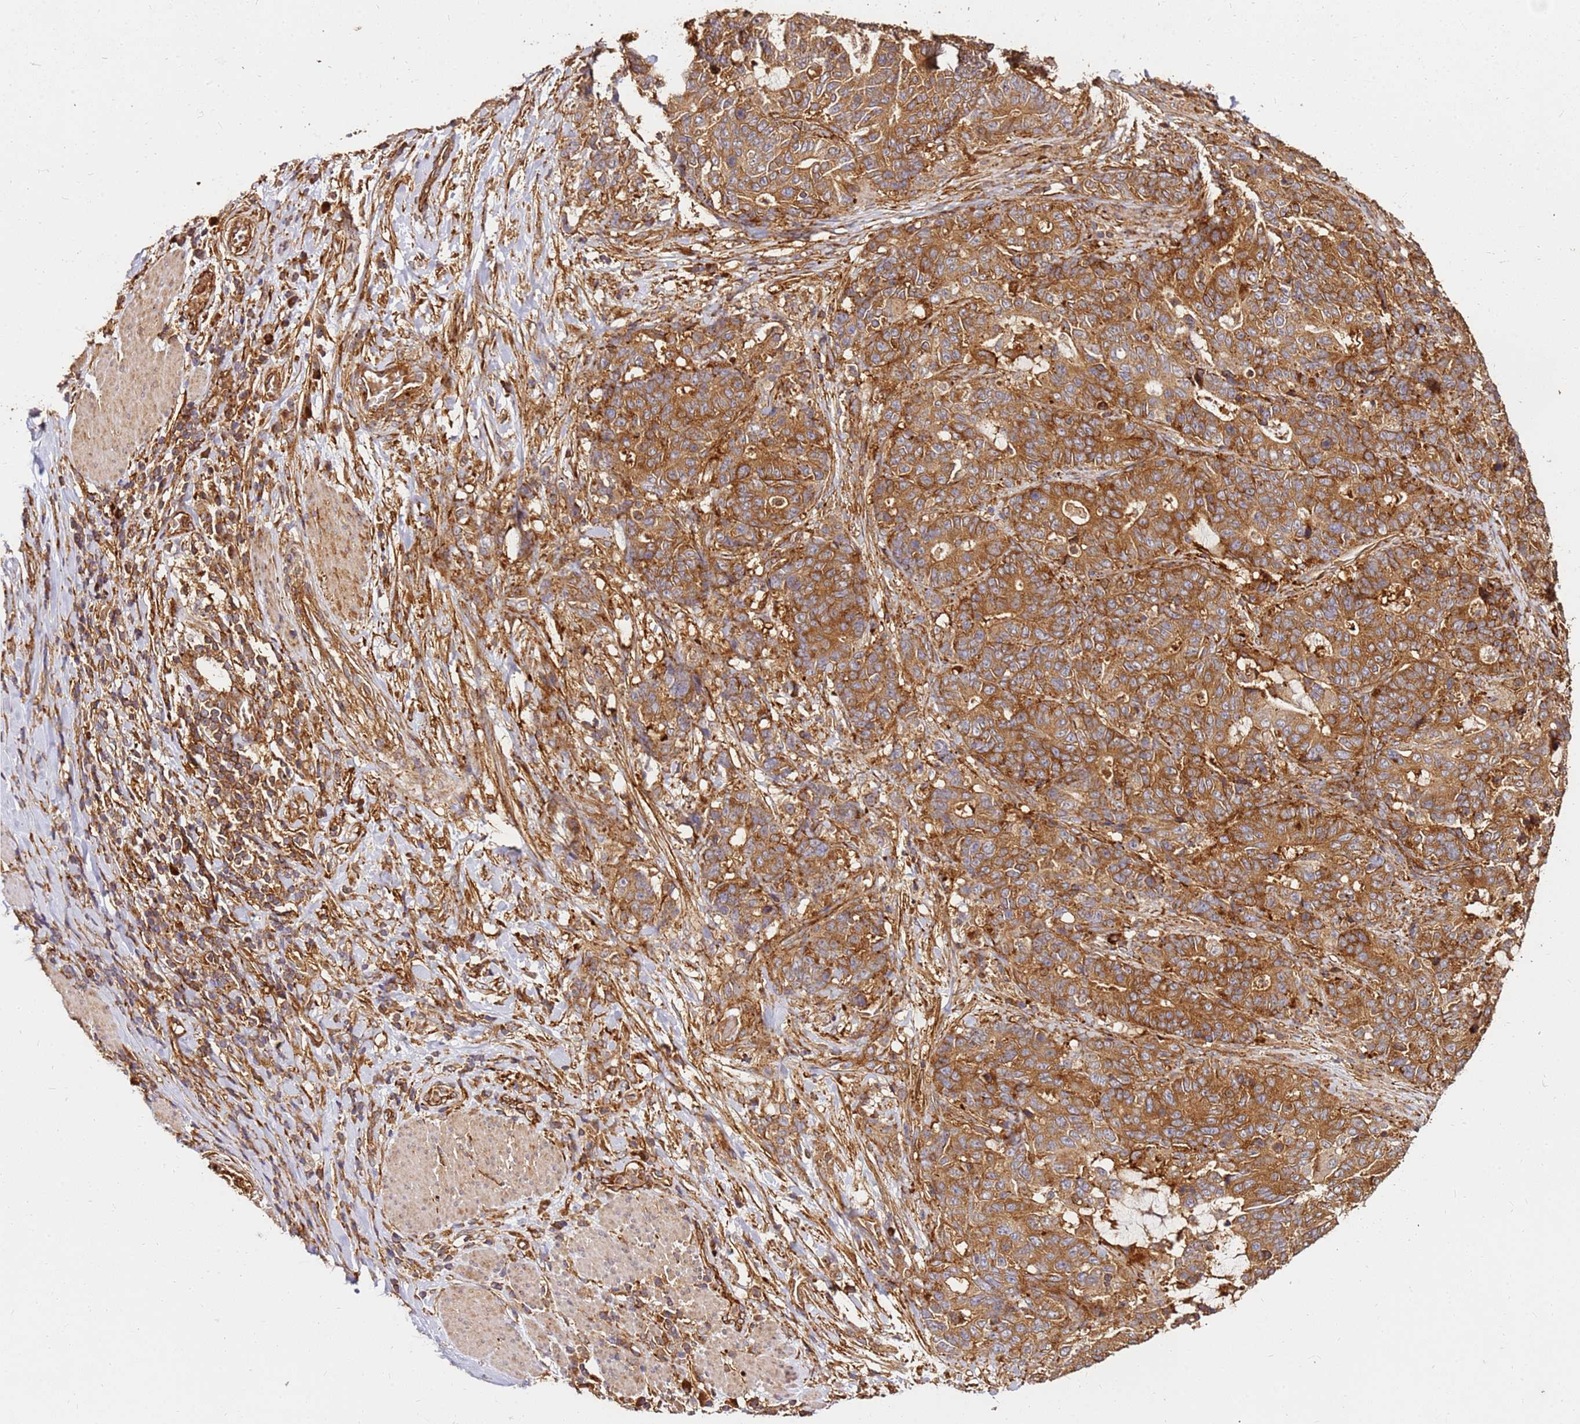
{"staining": {"intensity": "strong", "quantity": ">75%", "location": "cytoplasmic/membranous"}, "tissue": "stomach cancer", "cell_type": "Tumor cells", "image_type": "cancer", "snomed": [{"axis": "morphology", "description": "Normal tissue, NOS"}, {"axis": "morphology", "description": "Adenocarcinoma, NOS"}, {"axis": "topography", "description": "Stomach"}], "caption": "Strong cytoplasmic/membranous staining is seen in about >75% of tumor cells in stomach cancer. (DAB (3,3'-diaminobenzidine) IHC, brown staining for protein, blue staining for nuclei).", "gene": "DVL3", "patient": {"sex": "female", "age": 64}}